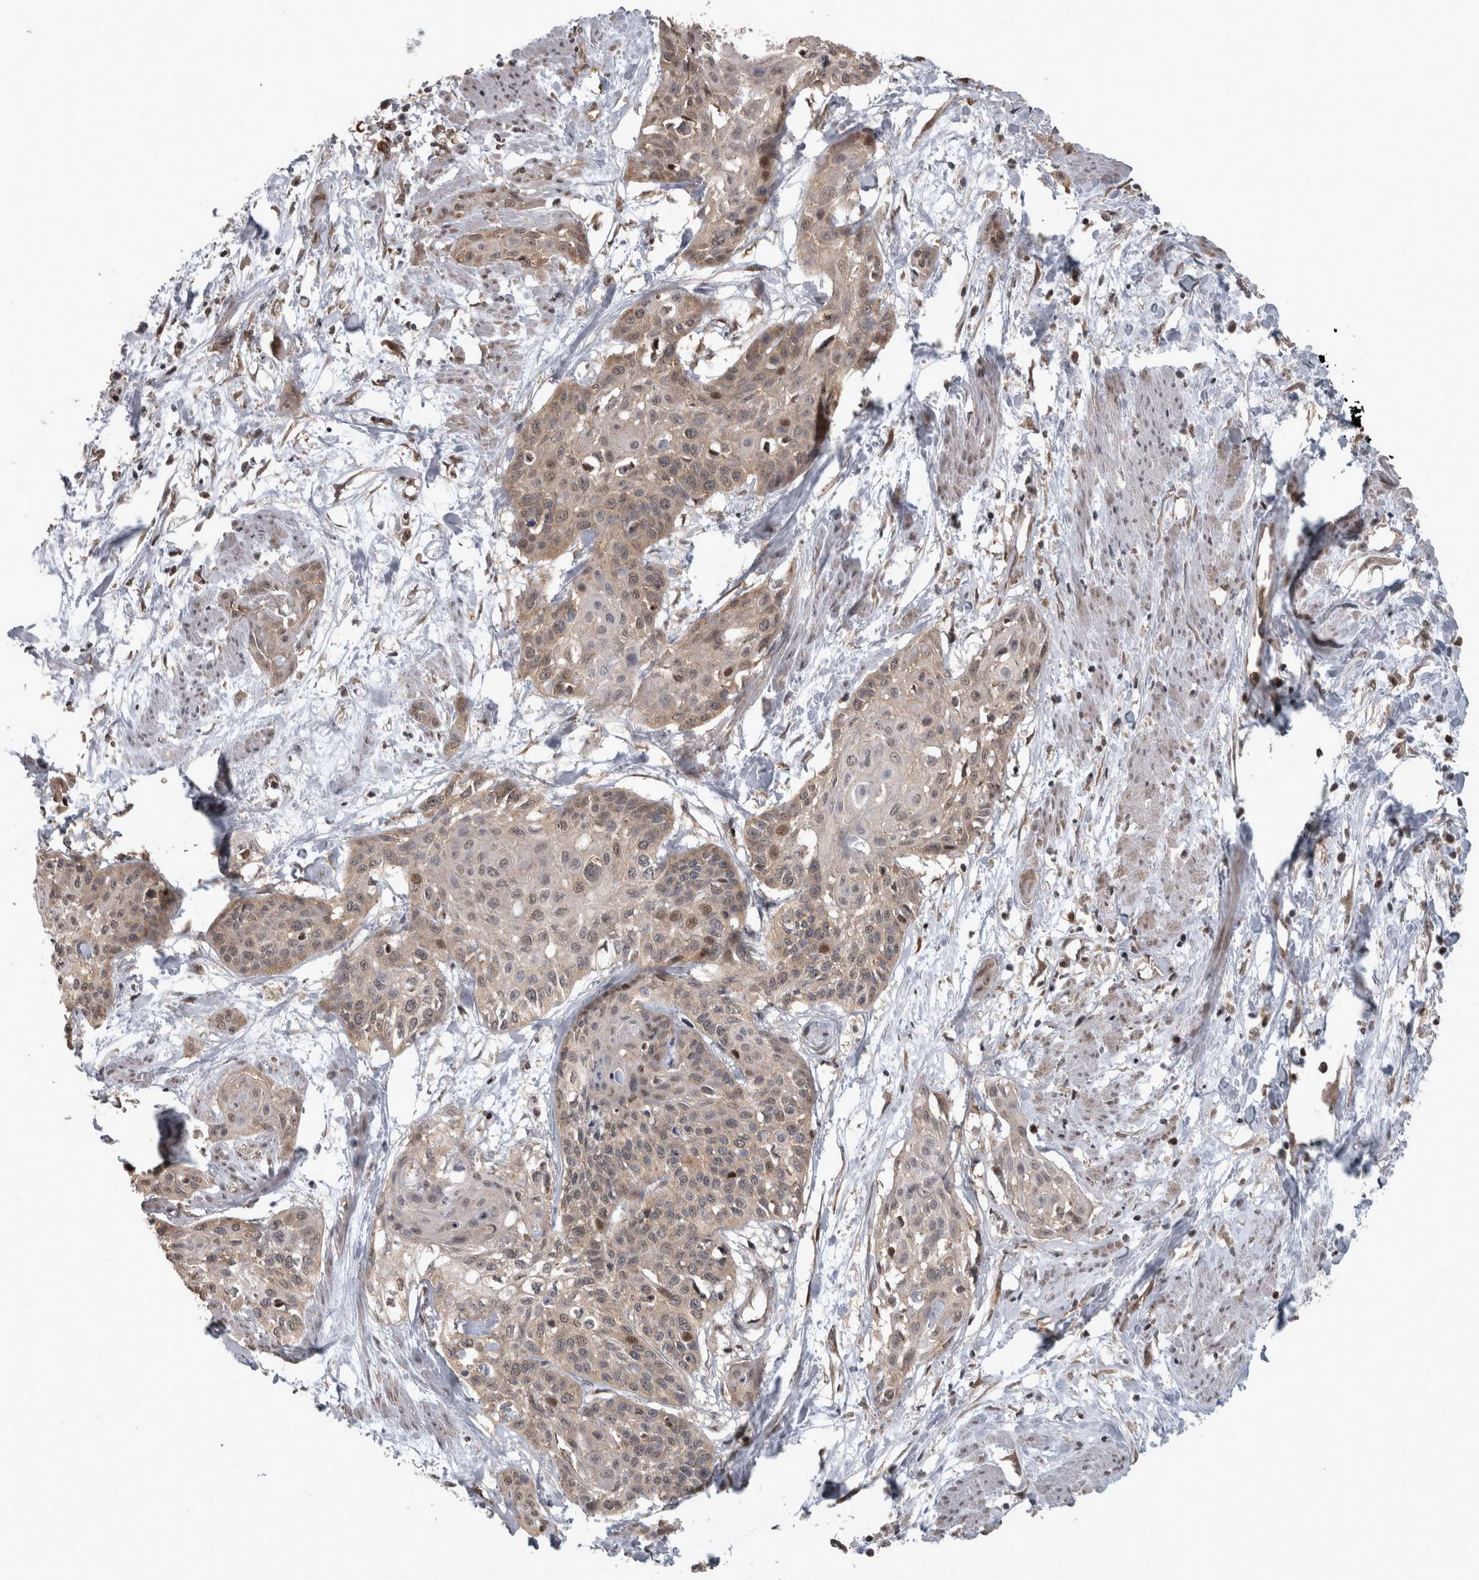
{"staining": {"intensity": "weak", "quantity": "<25%", "location": "nuclear"}, "tissue": "cervical cancer", "cell_type": "Tumor cells", "image_type": "cancer", "snomed": [{"axis": "morphology", "description": "Squamous cell carcinoma, NOS"}, {"axis": "topography", "description": "Cervix"}], "caption": "A histopathology image of squamous cell carcinoma (cervical) stained for a protein exhibits no brown staining in tumor cells.", "gene": "ATXN2", "patient": {"sex": "female", "age": 57}}